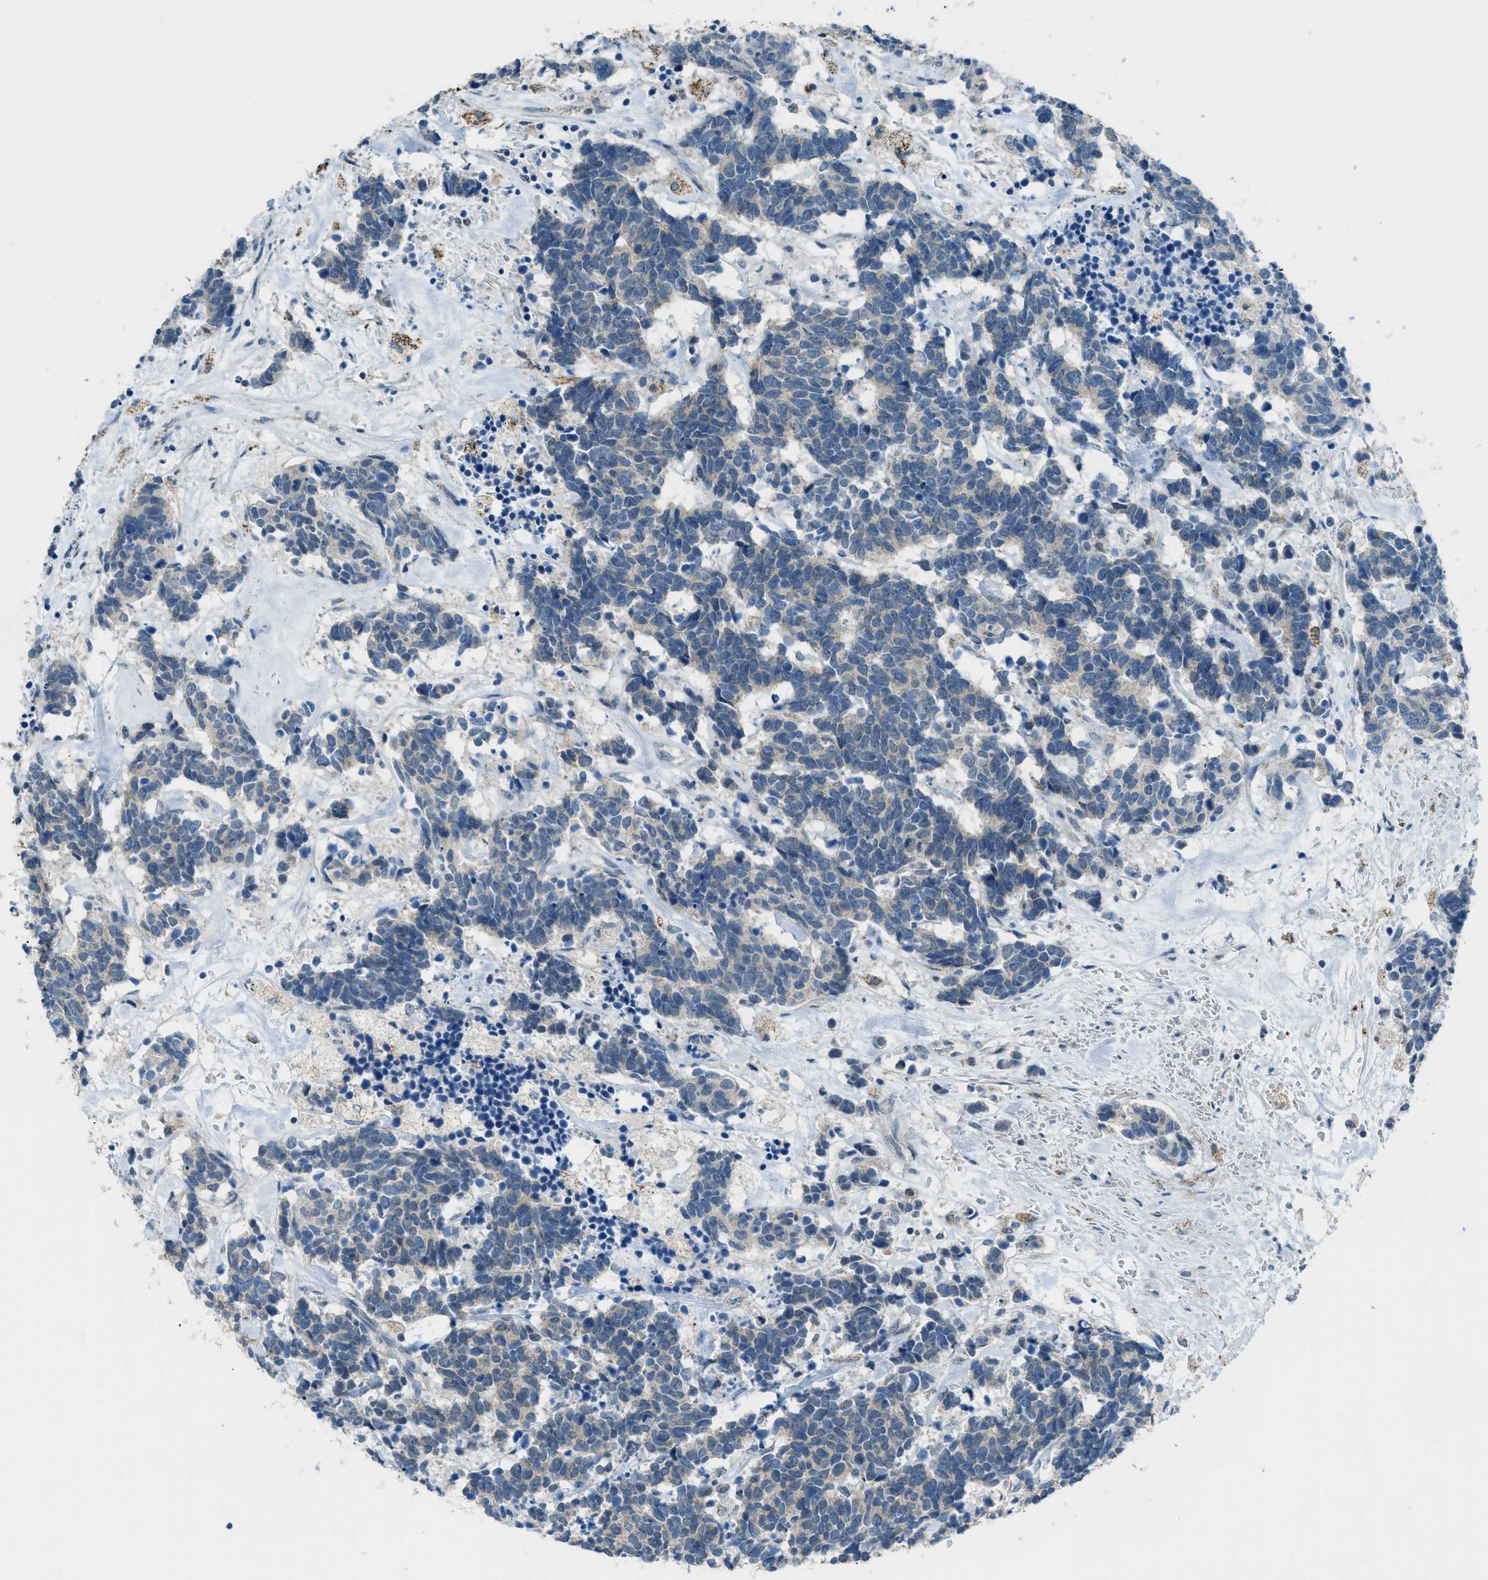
{"staining": {"intensity": "negative", "quantity": "none", "location": "none"}, "tissue": "carcinoid", "cell_type": "Tumor cells", "image_type": "cancer", "snomed": [{"axis": "morphology", "description": "Carcinoma, NOS"}, {"axis": "morphology", "description": "Carcinoid, malignant, NOS"}, {"axis": "topography", "description": "Urinary bladder"}], "caption": "Tumor cells show no significant protein positivity in carcinoid.", "gene": "CDON", "patient": {"sex": "male", "age": 57}}